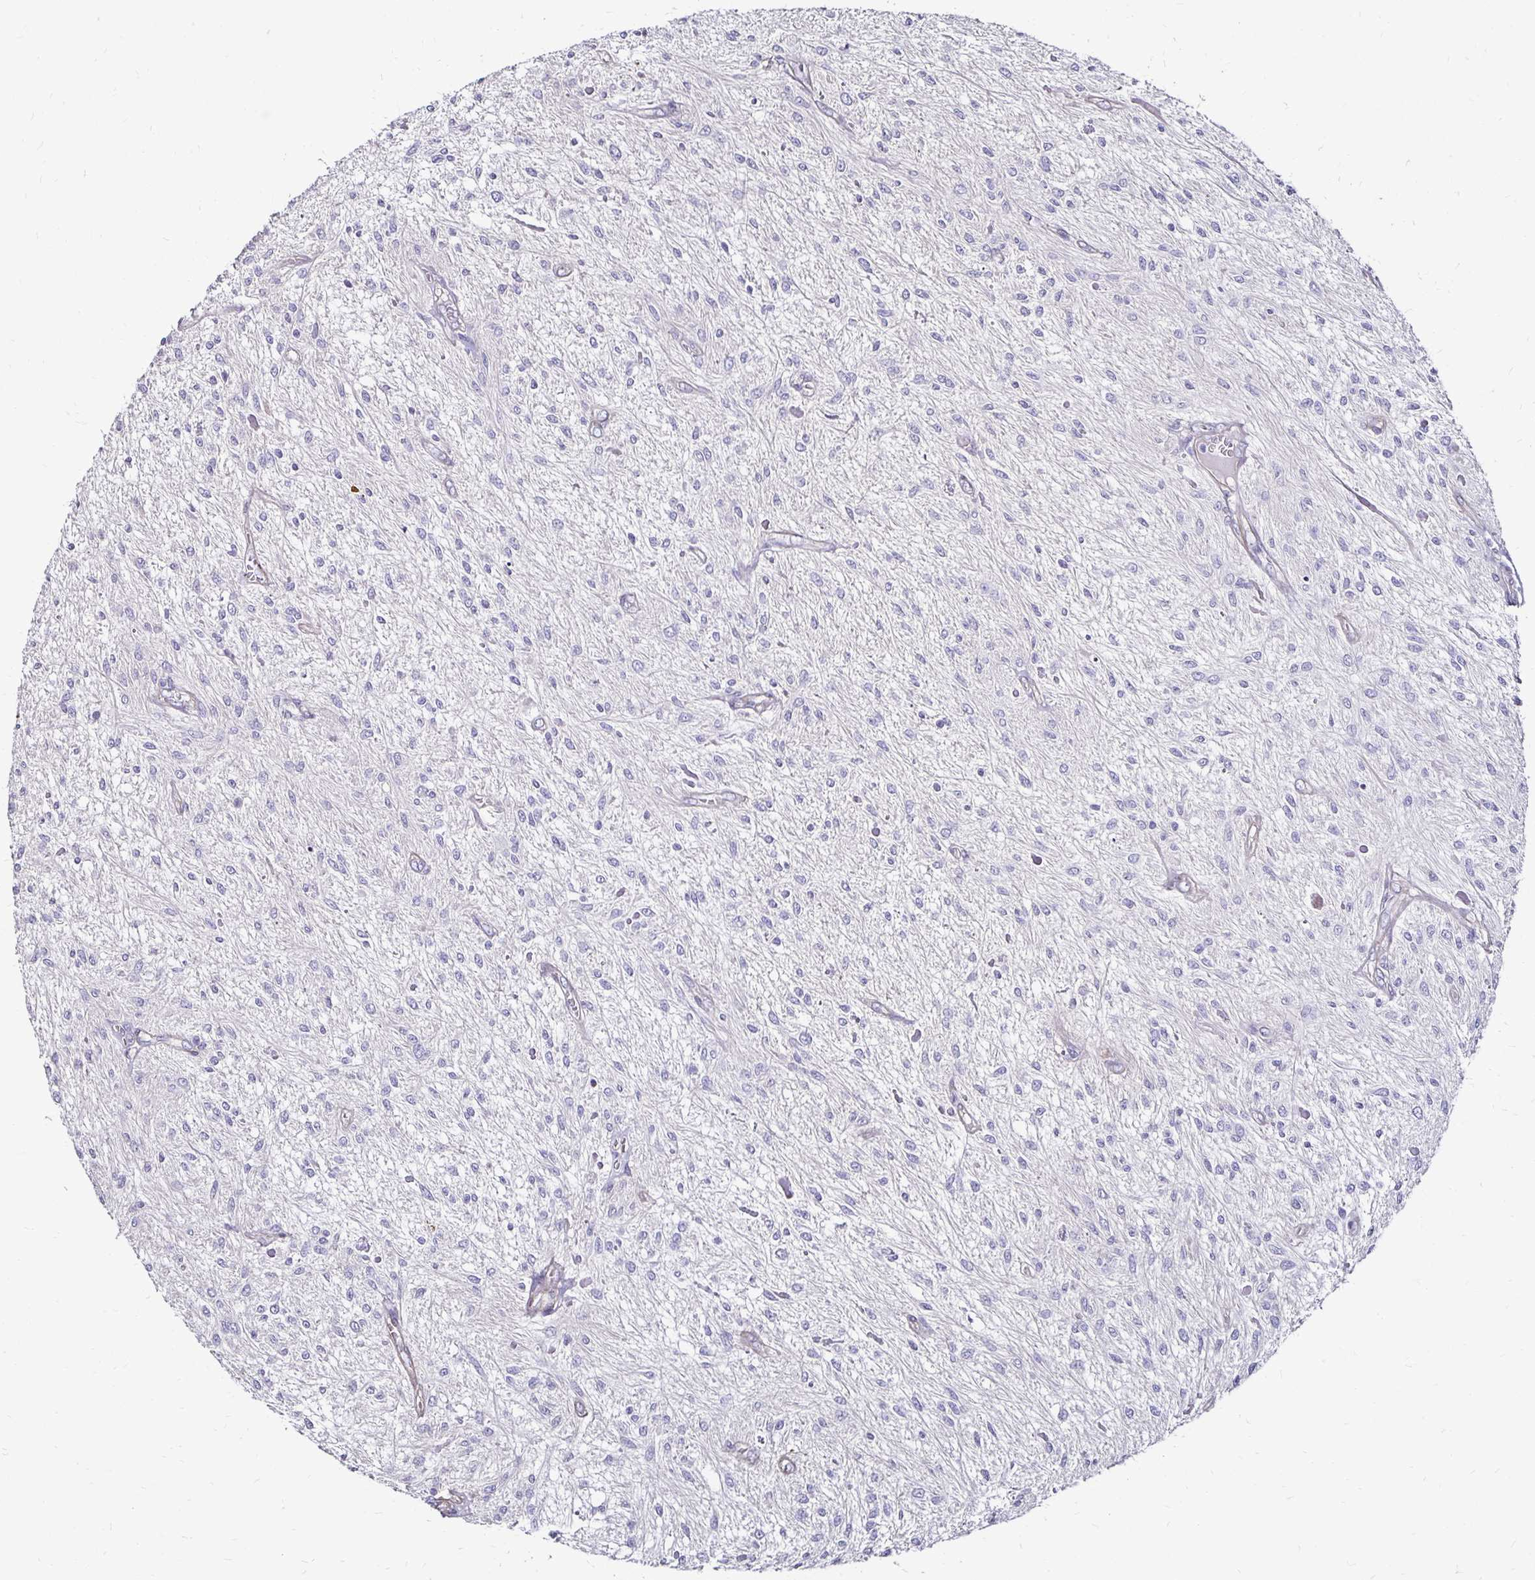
{"staining": {"intensity": "negative", "quantity": "none", "location": "none"}, "tissue": "glioma", "cell_type": "Tumor cells", "image_type": "cancer", "snomed": [{"axis": "morphology", "description": "Glioma, malignant, Low grade"}, {"axis": "topography", "description": "Cerebellum"}], "caption": "The micrograph reveals no significant expression in tumor cells of malignant low-grade glioma. (DAB (3,3'-diaminobenzidine) immunohistochemistry, high magnification).", "gene": "ITGB1", "patient": {"sex": "female", "age": 14}}